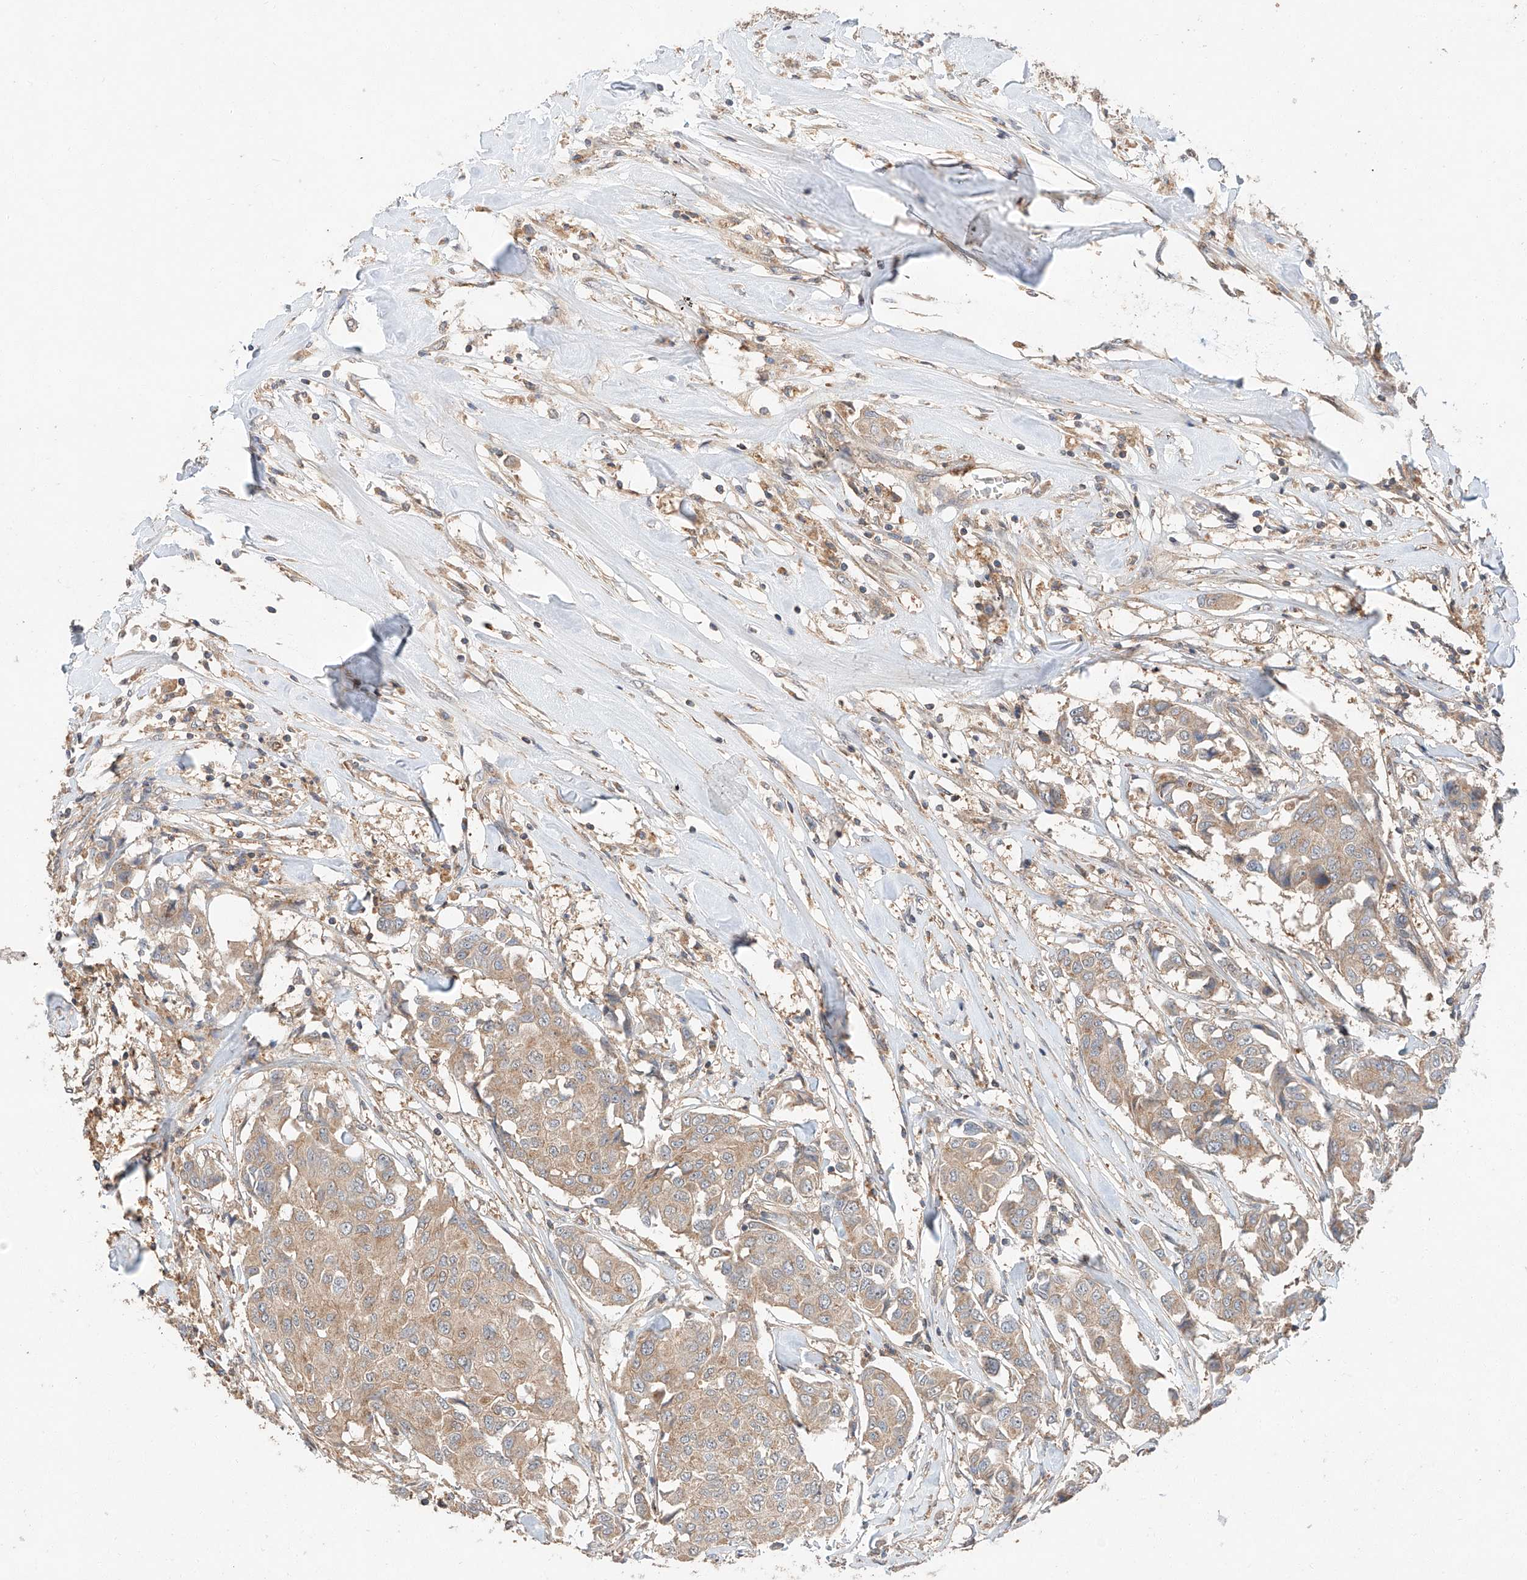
{"staining": {"intensity": "weak", "quantity": ">75%", "location": "cytoplasmic/membranous"}, "tissue": "breast cancer", "cell_type": "Tumor cells", "image_type": "cancer", "snomed": [{"axis": "morphology", "description": "Duct carcinoma"}, {"axis": "topography", "description": "Breast"}], "caption": "This is a photomicrograph of immunohistochemistry staining of breast cancer (intraductal carcinoma), which shows weak positivity in the cytoplasmic/membranous of tumor cells.", "gene": "XPNPEP1", "patient": {"sex": "female", "age": 80}}